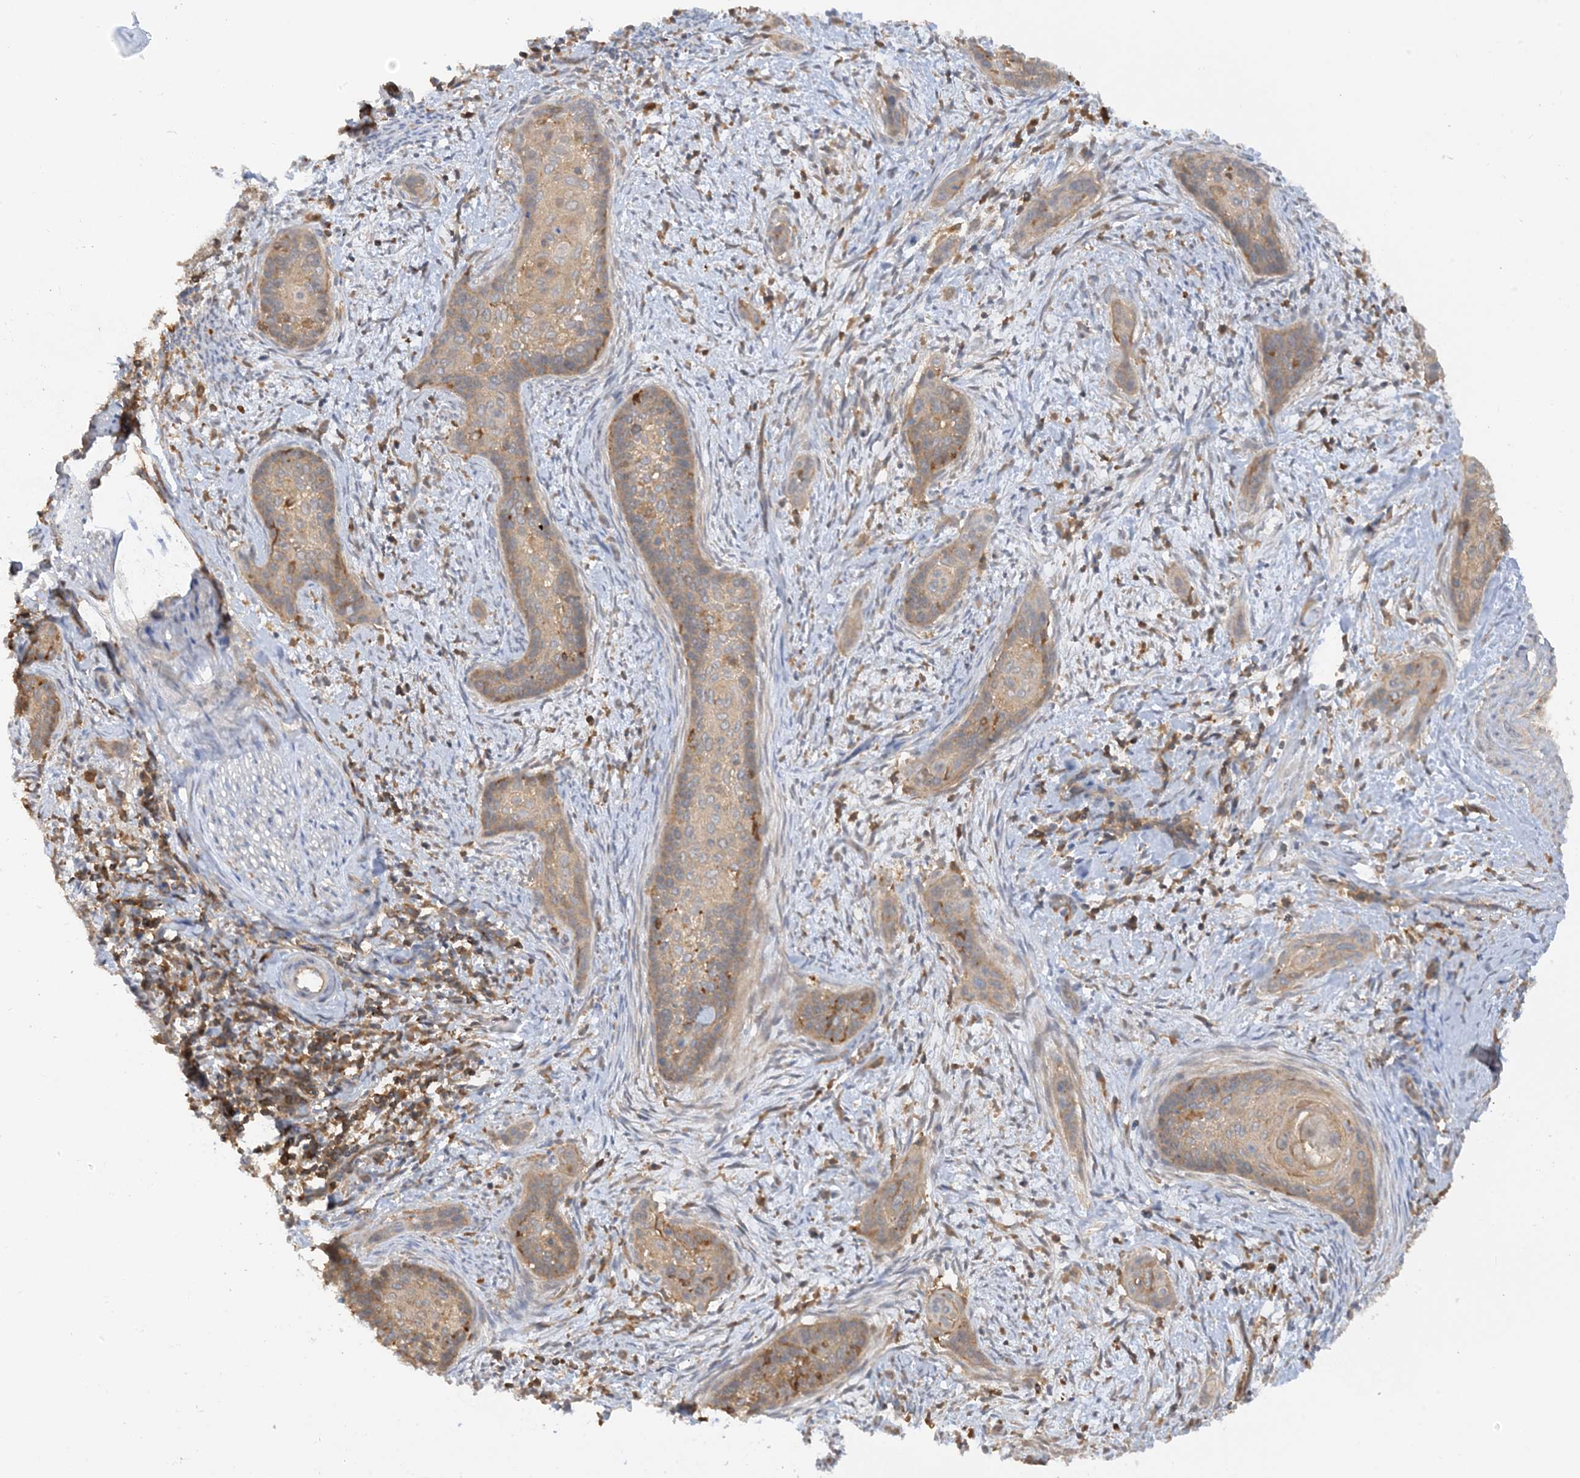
{"staining": {"intensity": "weak", "quantity": ">75%", "location": "cytoplasmic/membranous"}, "tissue": "cervical cancer", "cell_type": "Tumor cells", "image_type": "cancer", "snomed": [{"axis": "morphology", "description": "Squamous cell carcinoma, NOS"}, {"axis": "topography", "description": "Cervix"}], "caption": "Protein expression by immunohistochemistry (IHC) exhibits weak cytoplasmic/membranous expression in approximately >75% of tumor cells in cervical squamous cell carcinoma.", "gene": "CAPZB", "patient": {"sex": "female", "age": 33}}